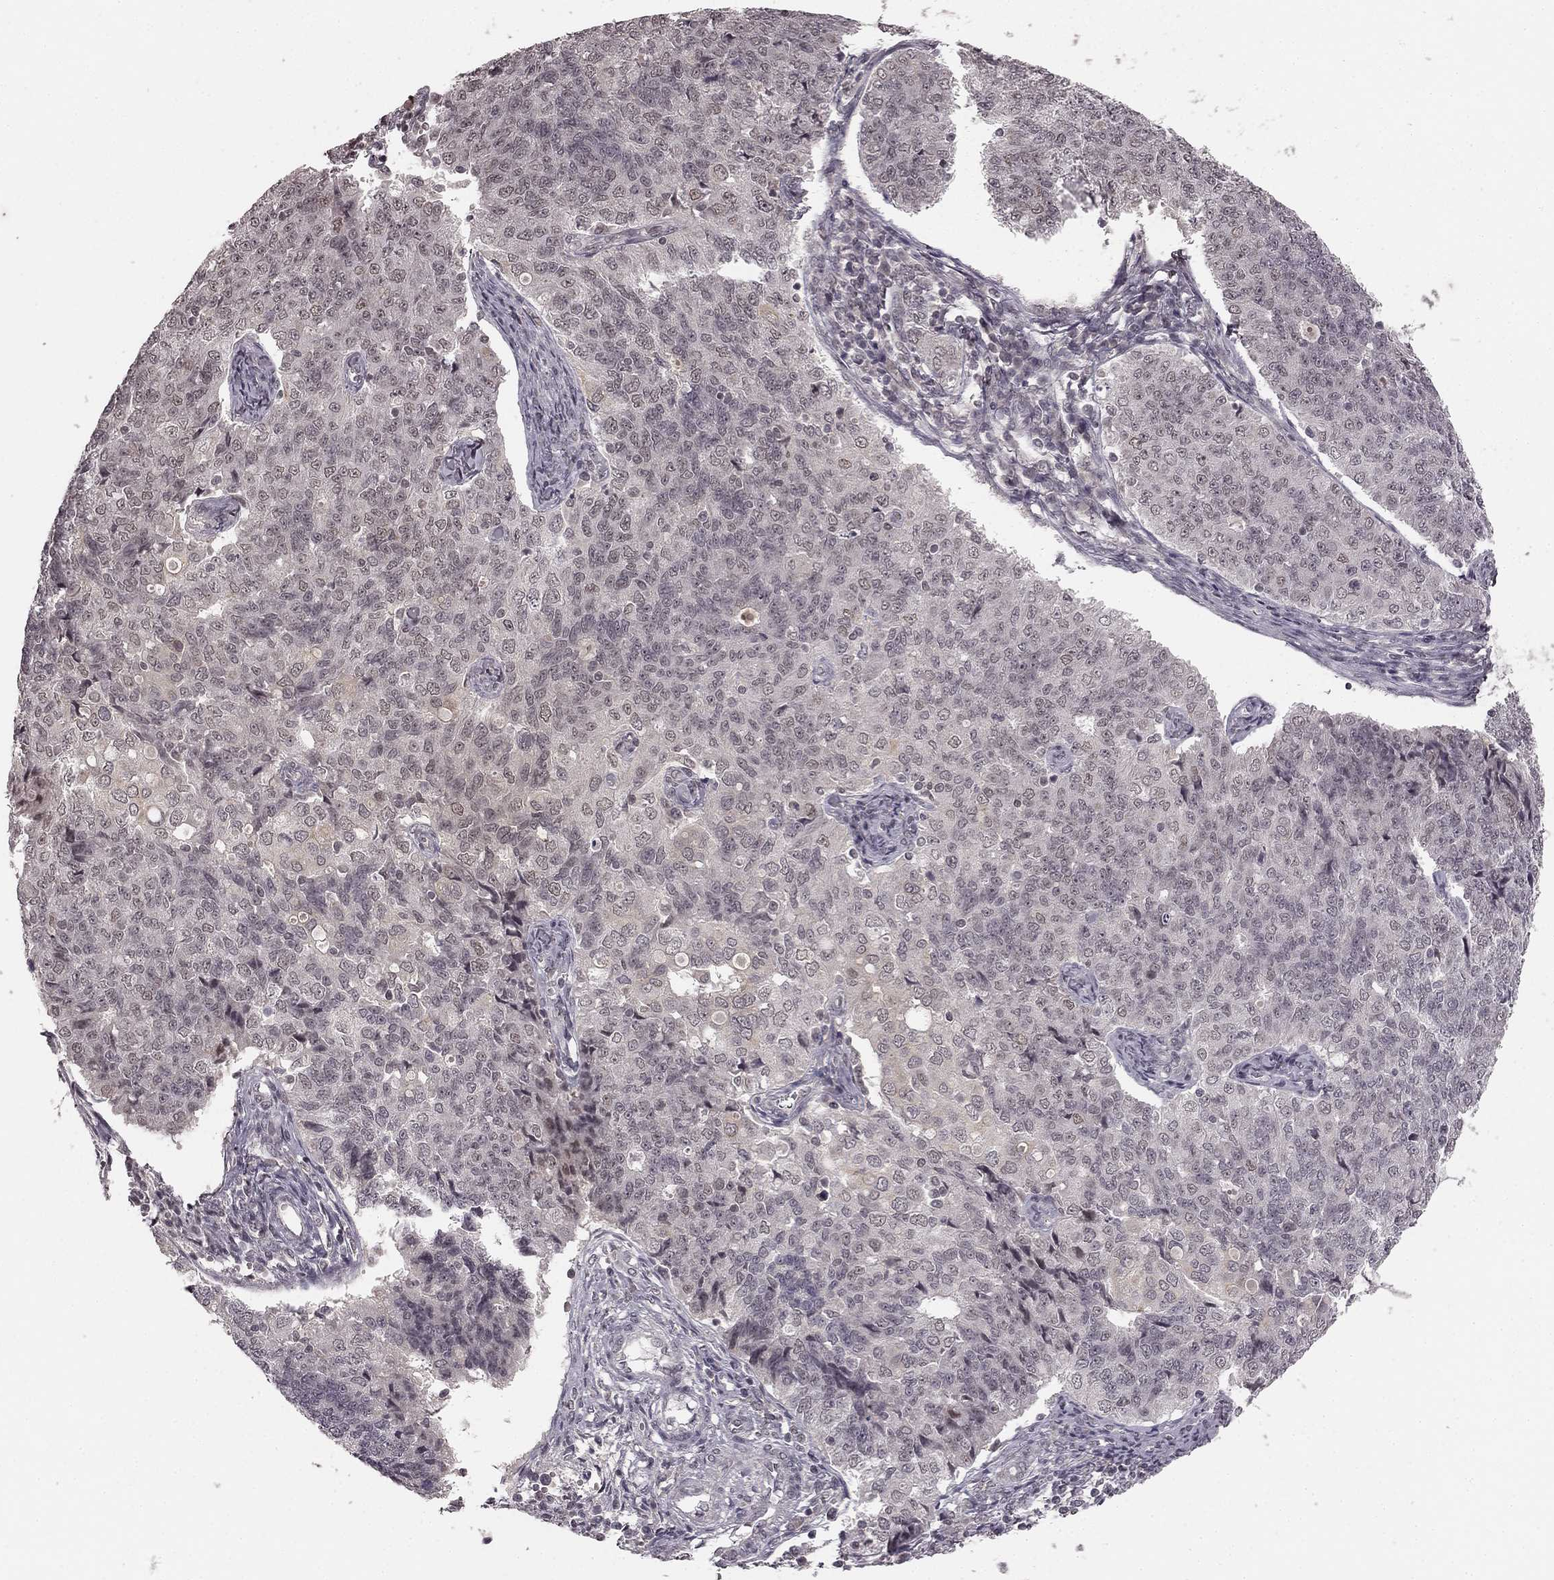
{"staining": {"intensity": "negative", "quantity": "none", "location": "none"}, "tissue": "endometrial cancer", "cell_type": "Tumor cells", "image_type": "cancer", "snomed": [{"axis": "morphology", "description": "Adenocarcinoma, NOS"}, {"axis": "topography", "description": "Endometrium"}], "caption": "High magnification brightfield microscopy of endometrial cancer stained with DAB (3,3'-diaminobenzidine) (brown) and counterstained with hematoxylin (blue): tumor cells show no significant expression. The staining is performed using DAB brown chromogen with nuclei counter-stained in using hematoxylin.", "gene": "HCN4", "patient": {"sex": "female", "age": 43}}